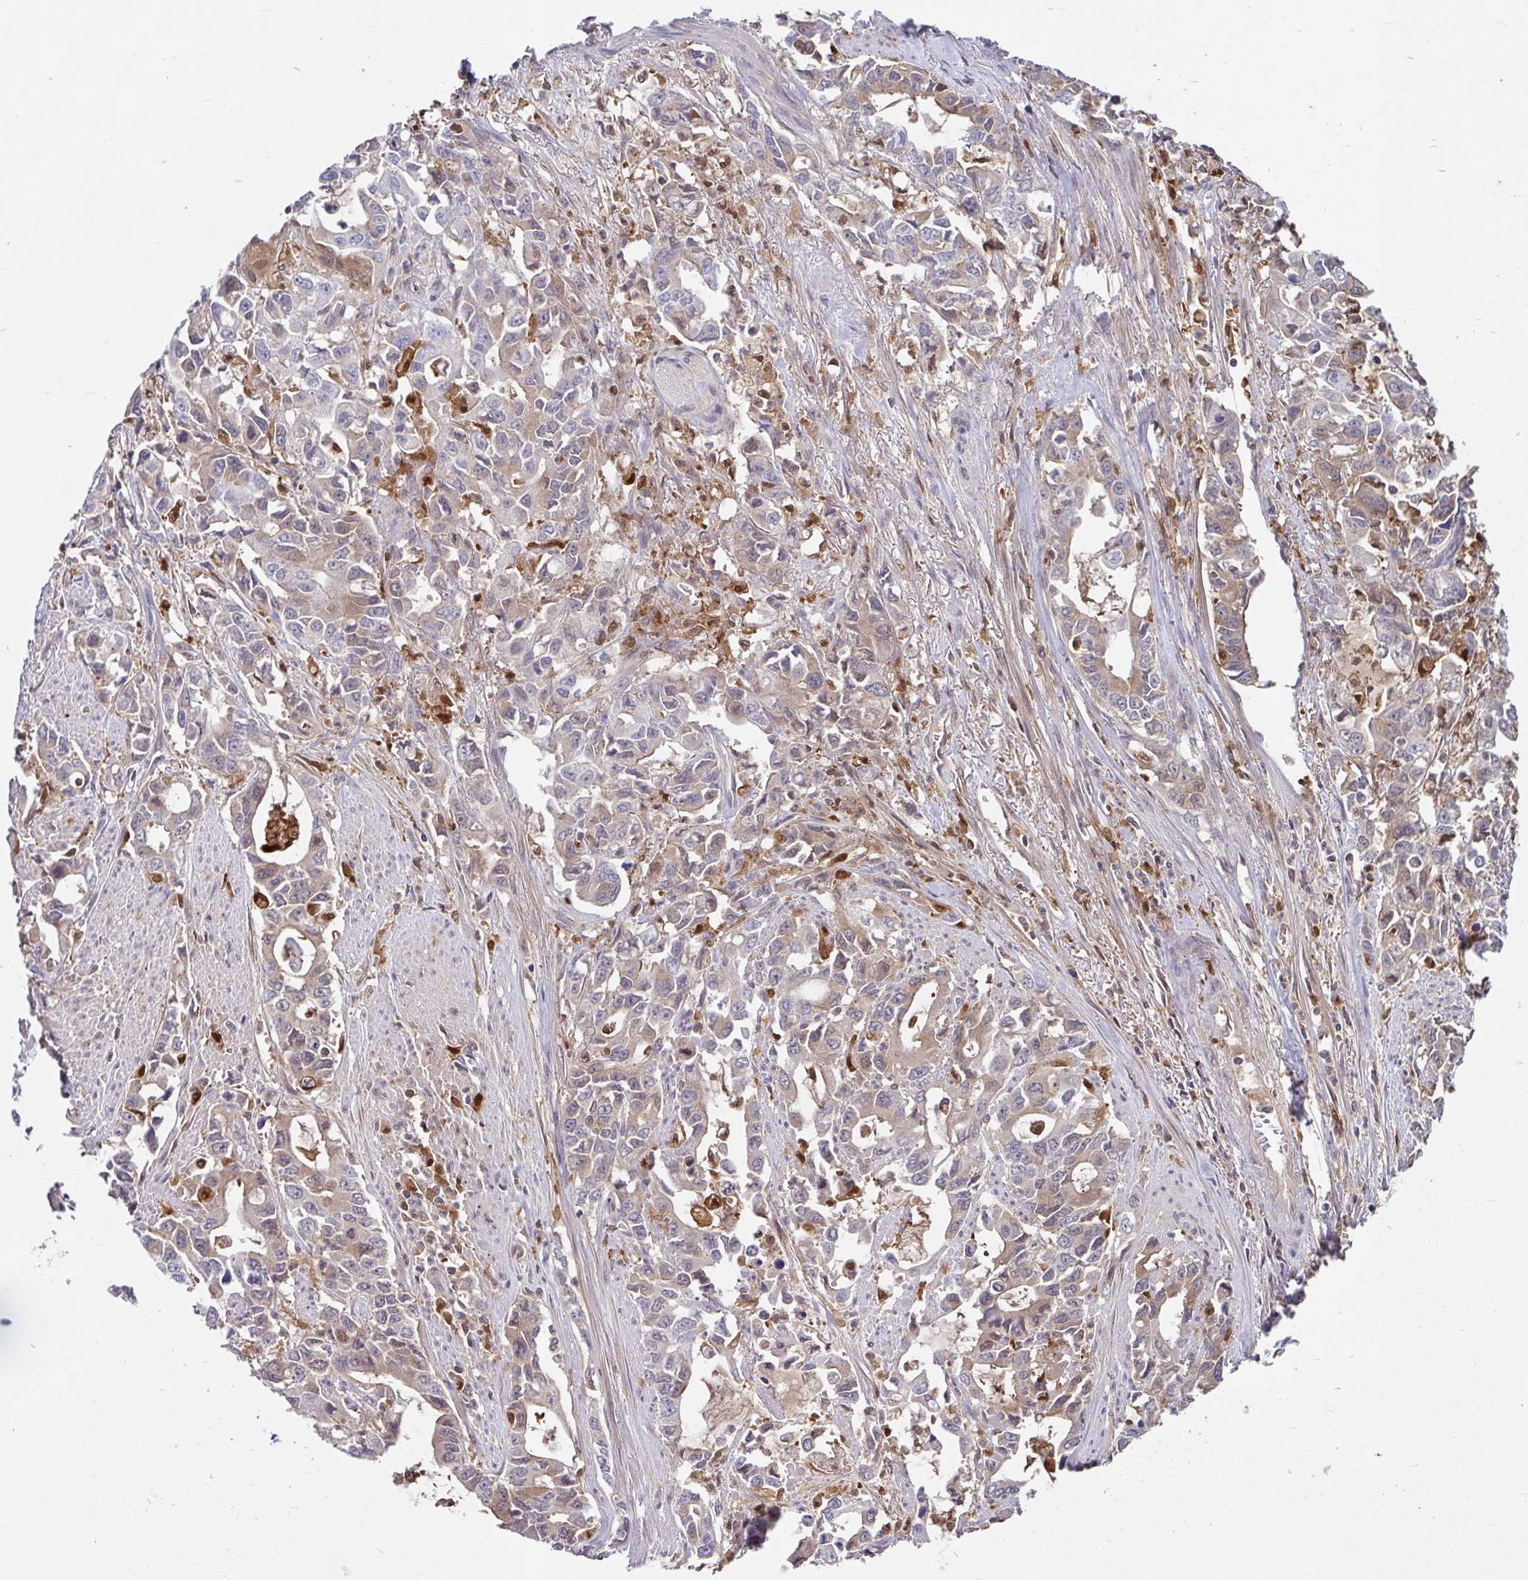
{"staining": {"intensity": "weak", "quantity": "<25%", "location": "cytoplasmic/membranous"}, "tissue": "stomach cancer", "cell_type": "Tumor cells", "image_type": "cancer", "snomed": [{"axis": "morphology", "description": "Adenocarcinoma, NOS"}, {"axis": "topography", "description": "Stomach, upper"}], "caption": "DAB immunohistochemical staining of stomach cancer (adenocarcinoma) reveals no significant expression in tumor cells. Brightfield microscopy of IHC stained with DAB (brown) and hematoxylin (blue), captured at high magnification.", "gene": "BLVRA", "patient": {"sex": "male", "age": 85}}